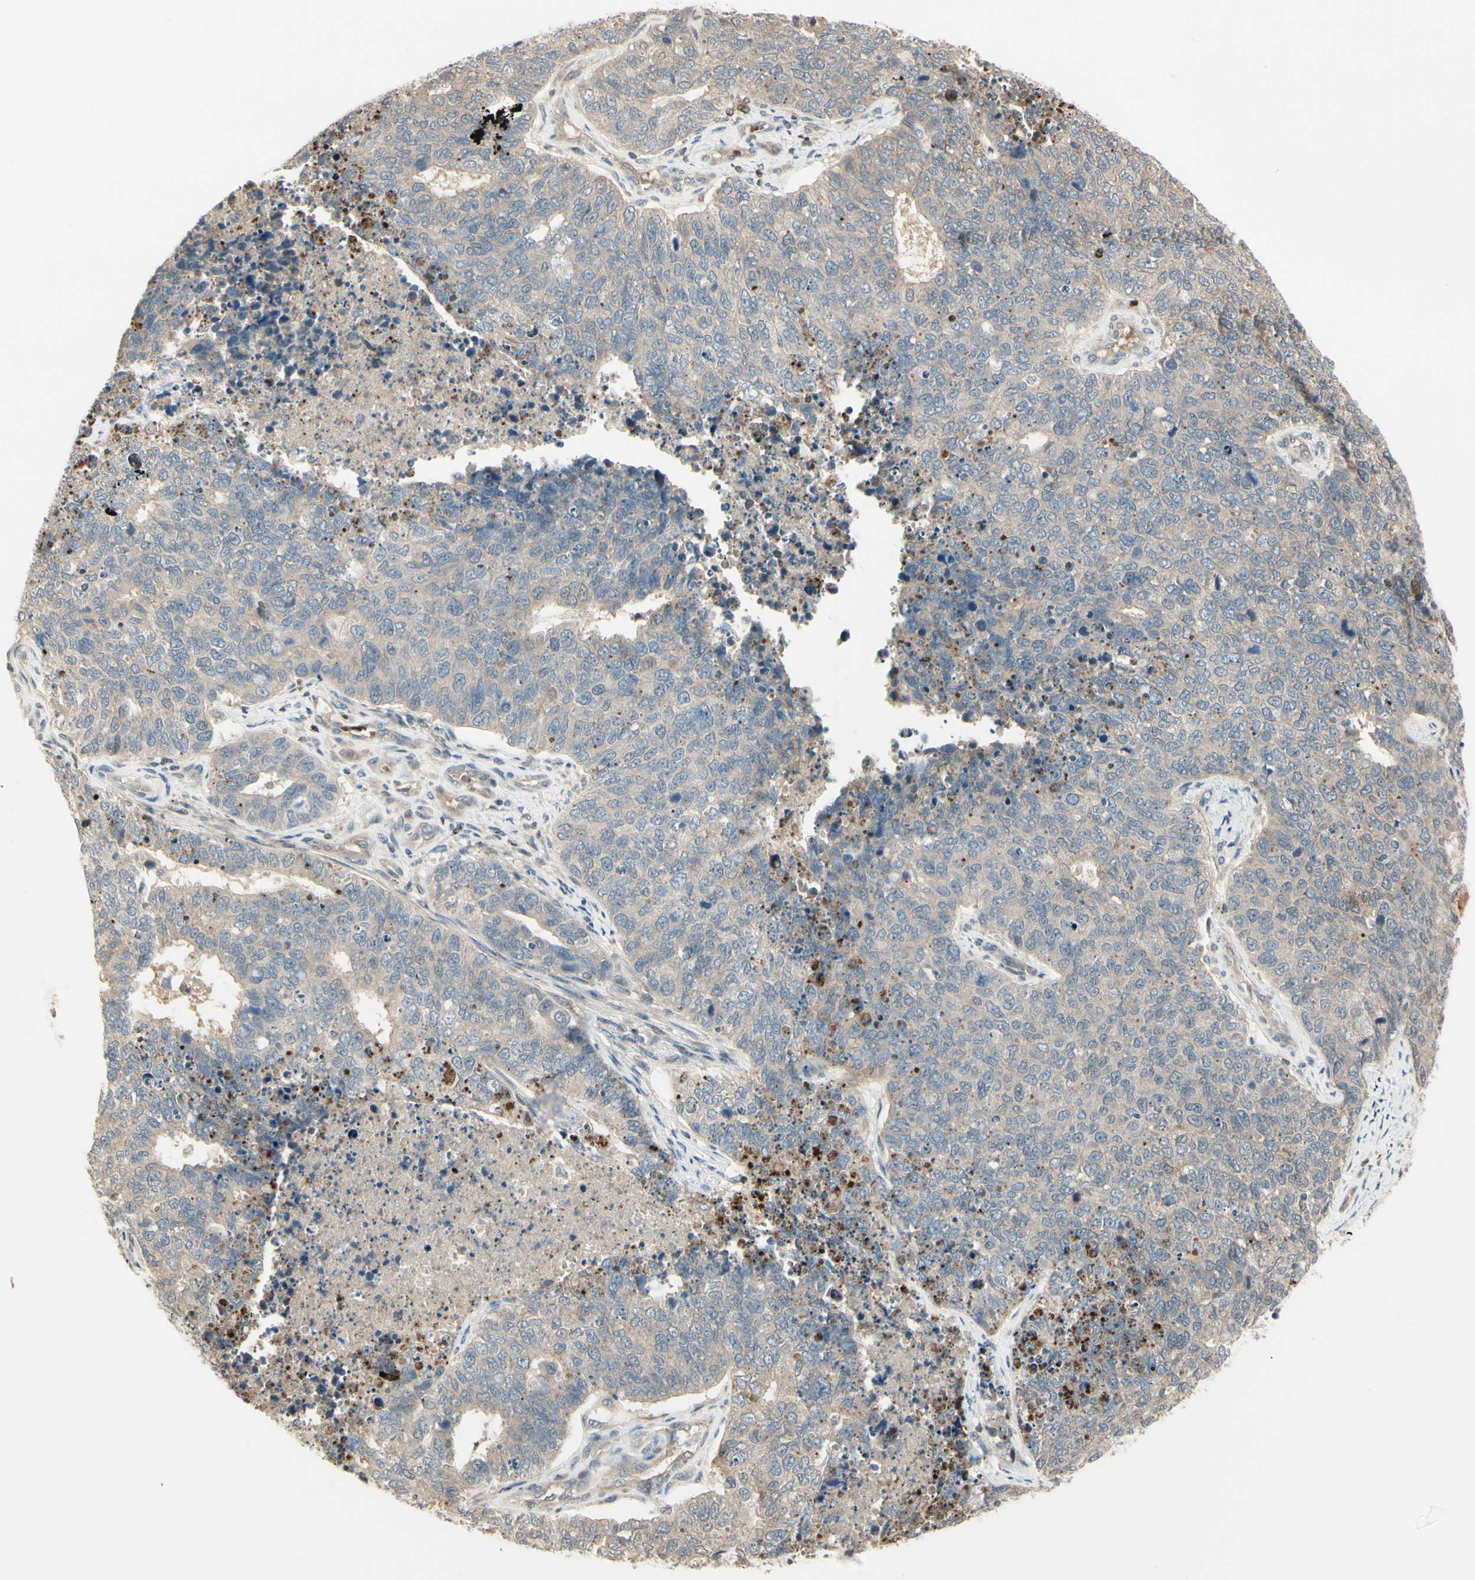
{"staining": {"intensity": "weak", "quantity": ">75%", "location": "cytoplasmic/membranous"}, "tissue": "cervical cancer", "cell_type": "Tumor cells", "image_type": "cancer", "snomed": [{"axis": "morphology", "description": "Squamous cell carcinoma, NOS"}, {"axis": "topography", "description": "Cervix"}], "caption": "Cervical cancer (squamous cell carcinoma) stained with a brown dye displays weak cytoplasmic/membranous positive expression in about >75% of tumor cells.", "gene": "EVC", "patient": {"sex": "female", "age": 63}}